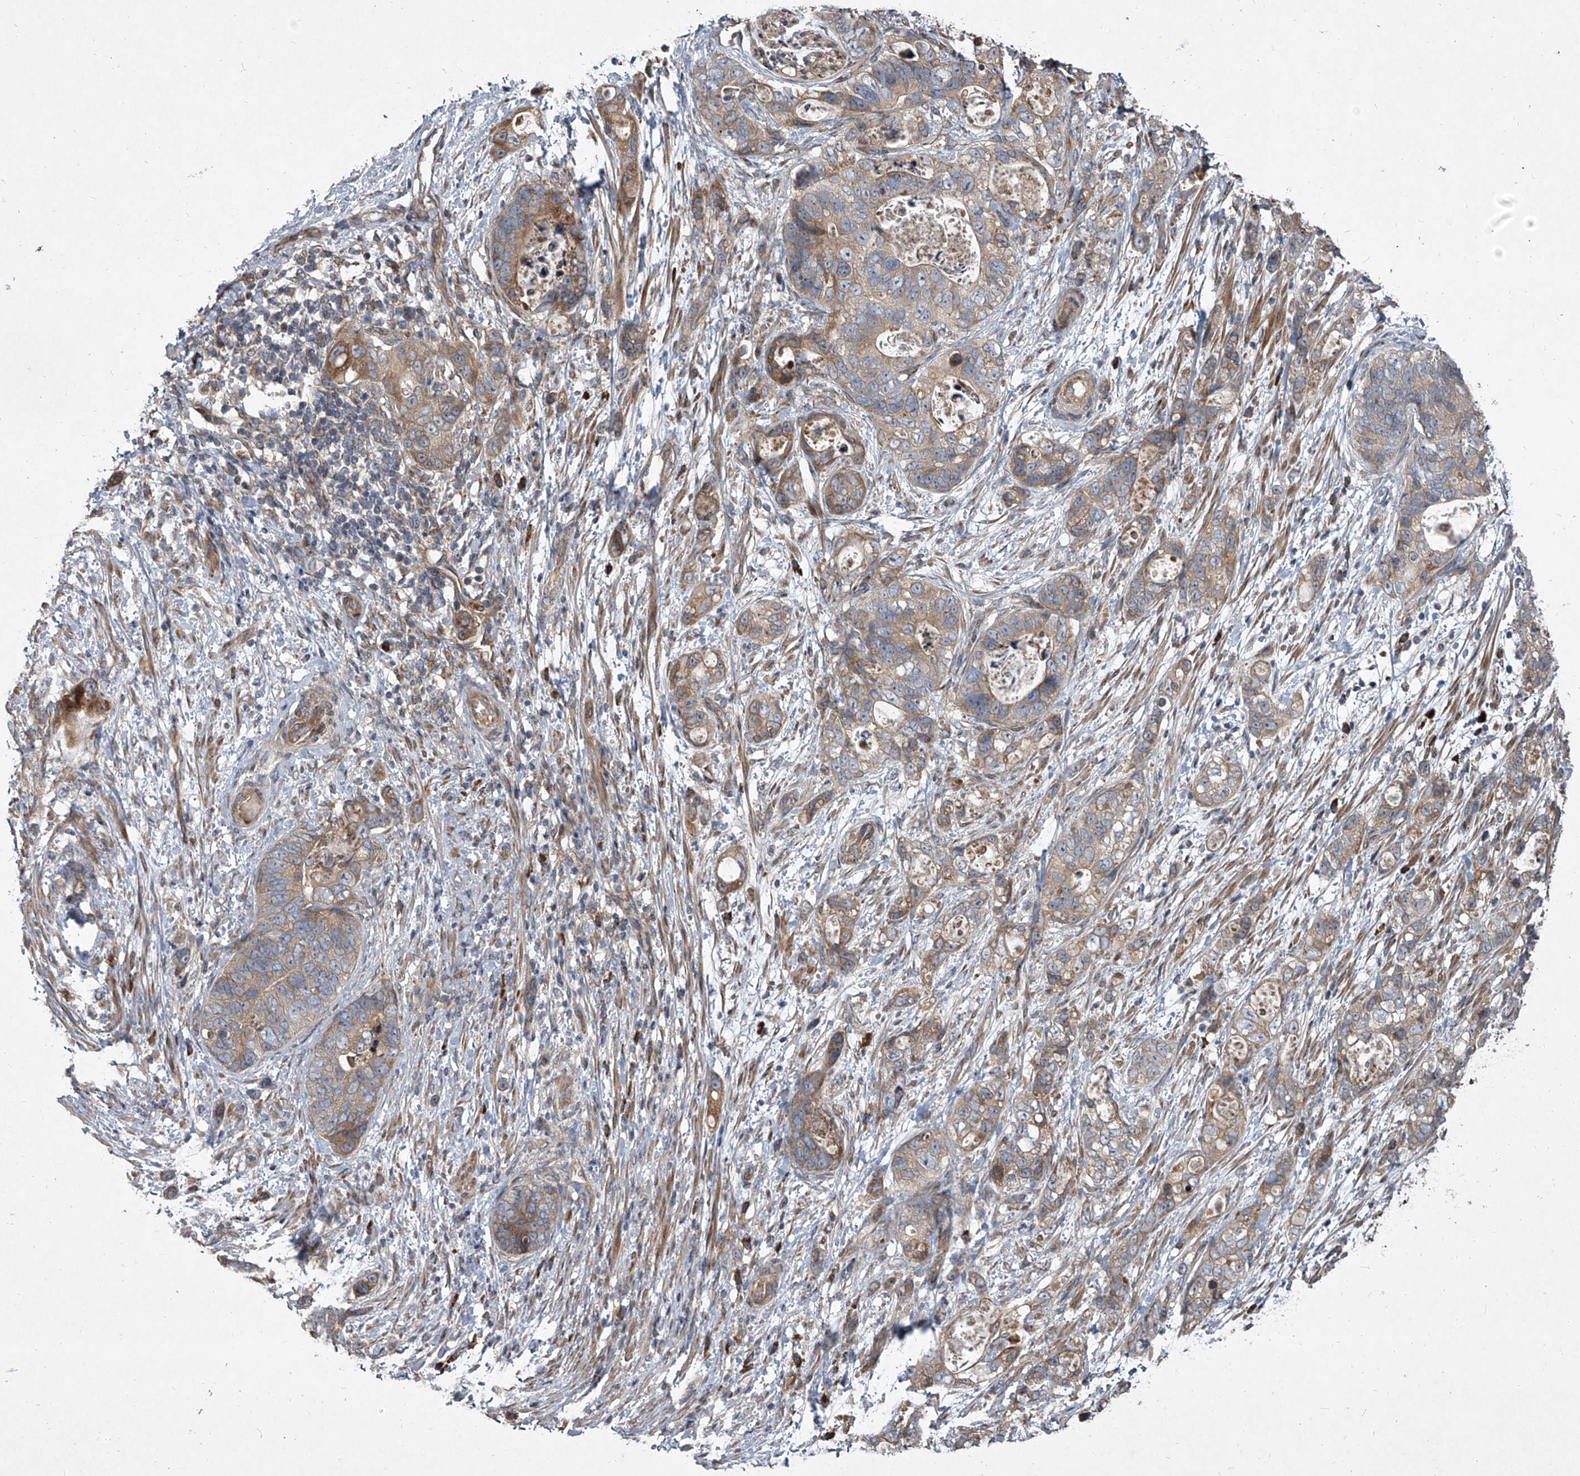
{"staining": {"intensity": "weak", "quantity": ">75%", "location": "cytoplasmic/membranous"}, "tissue": "stomach cancer", "cell_type": "Tumor cells", "image_type": "cancer", "snomed": [{"axis": "morphology", "description": "Normal tissue, NOS"}, {"axis": "morphology", "description": "Adenocarcinoma, NOS"}, {"axis": "topography", "description": "Stomach"}], "caption": "Adenocarcinoma (stomach) was stained to show a protein in brown. There is low levels of weak cytoplasmic/membranous staining in approximately >75% of tumor cells.", "gene": "EVA1C", "patient": {"sex": "female", "age": 89}}